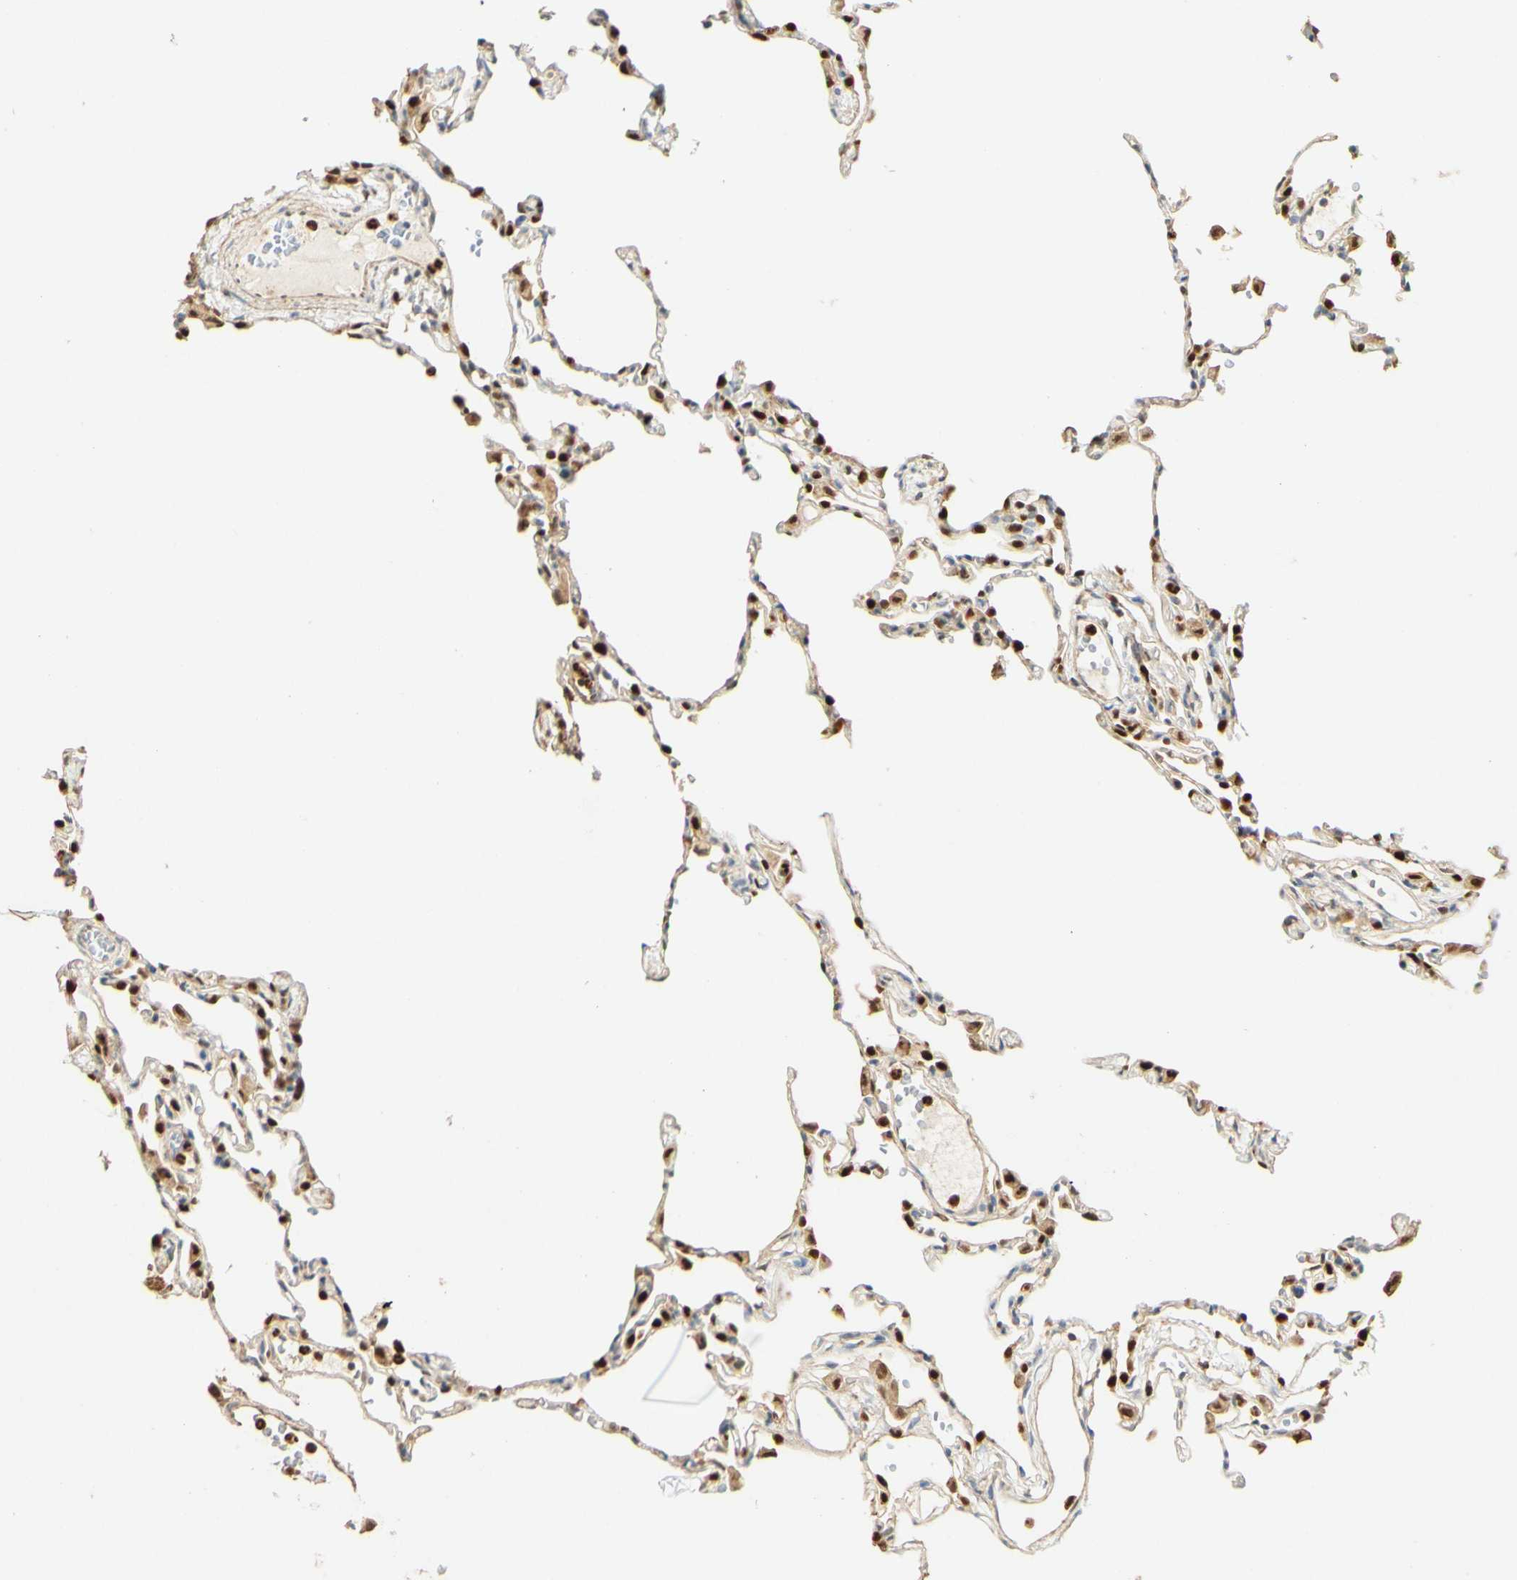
{"staining": {"intensity": "strong", "quantity": "25%-75%", "location": "cytoplasmic/membranous,nuclear"}, "tissue": "lung", "cell_type": "Alveolar cells", "image_type": "normal", "snomed": [{"axis": "morphology", "description": "Normal tissue, NOS"}, {"axis": "topography", "description": "Lung"}], "caption": "Lung was stained to show a protein in brown. There is high levels of strong cytoplasmic/membranous,nuclear expression in approximately 25%-75% of alveolar cells. Ihc stains the protein in brown and the nuclei are stained blue.", "gene": "MAP3K4", "patient": {"sex": "female", "age": 49}}